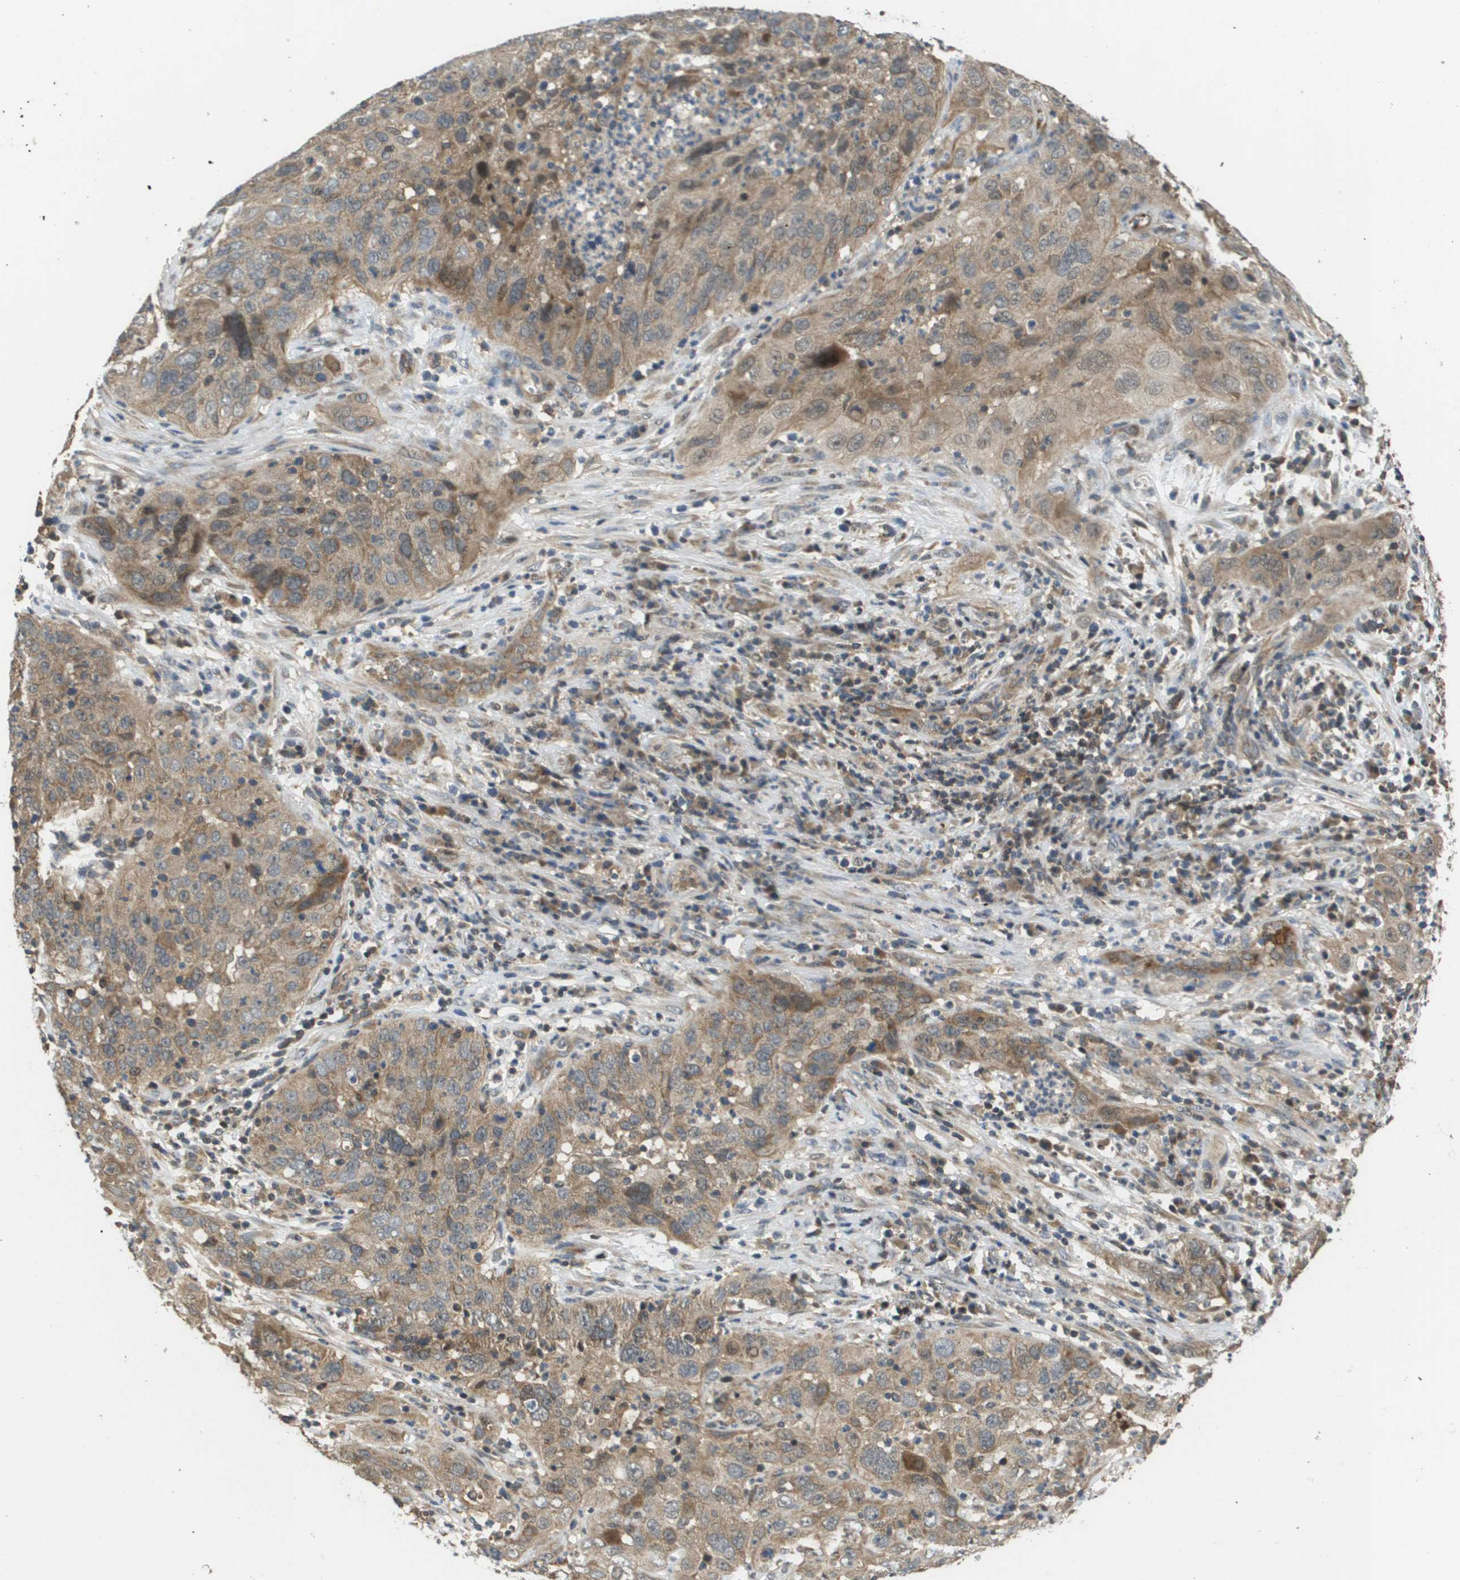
{"staining": {"intensity": "weak", "quantity": ">75%", "location": "cytoplasmic/membranous"}, "tissue": "cervical cancer", "cell_type": "Tumor cells", "image_type": "cancer", "snomed": [{"axis": "morphology", "description": "Squamous cell carcinoma, NOS"}, {"axis": "topography", "description": "Cervix"}], "caption": "Immunohistochemical staining of human cervical cancer reveals weak cytoplasmic/membranous protein staining in approximately >75% of tumor cells.", "gene": "RBM38", "patient": {"sex": "female", "age": 32}}